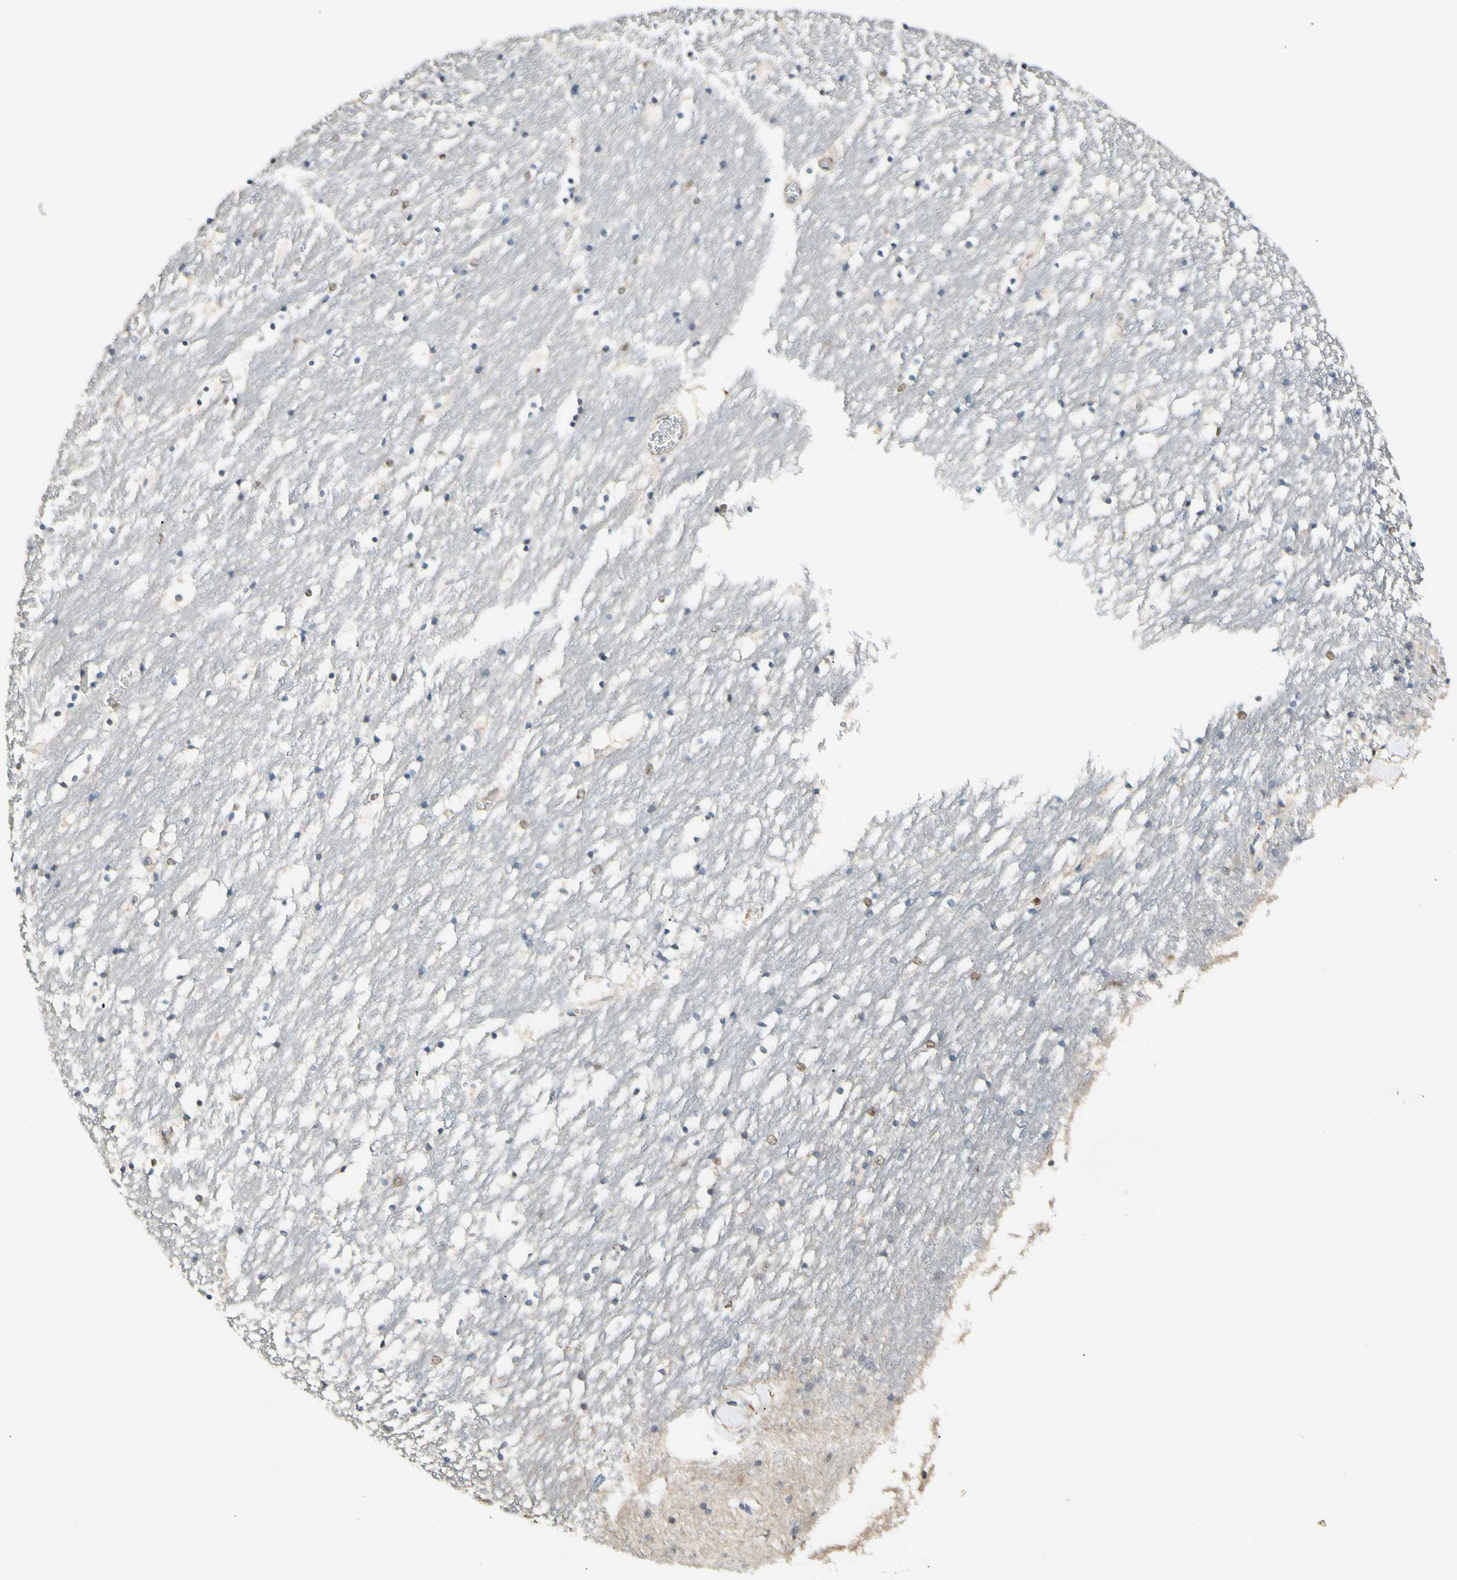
{"staining": {"intensity": "negative", "quantity": "none", "location": "none"}, "tissue": "caudate", "cell_type": "Glial cells", "image_type": "normal", "snomed": [{"axis": "morphology", "description": "Normal tissue, NOS"}, {"axis": "topography", "description": "Lateral ventricle wall"}], "caption": "Immunohistochemical staining of normal caudate shows no significant positivity in glial cells.", "gene": "NFYA", "patient": {"sex": "male", "age": 45}}